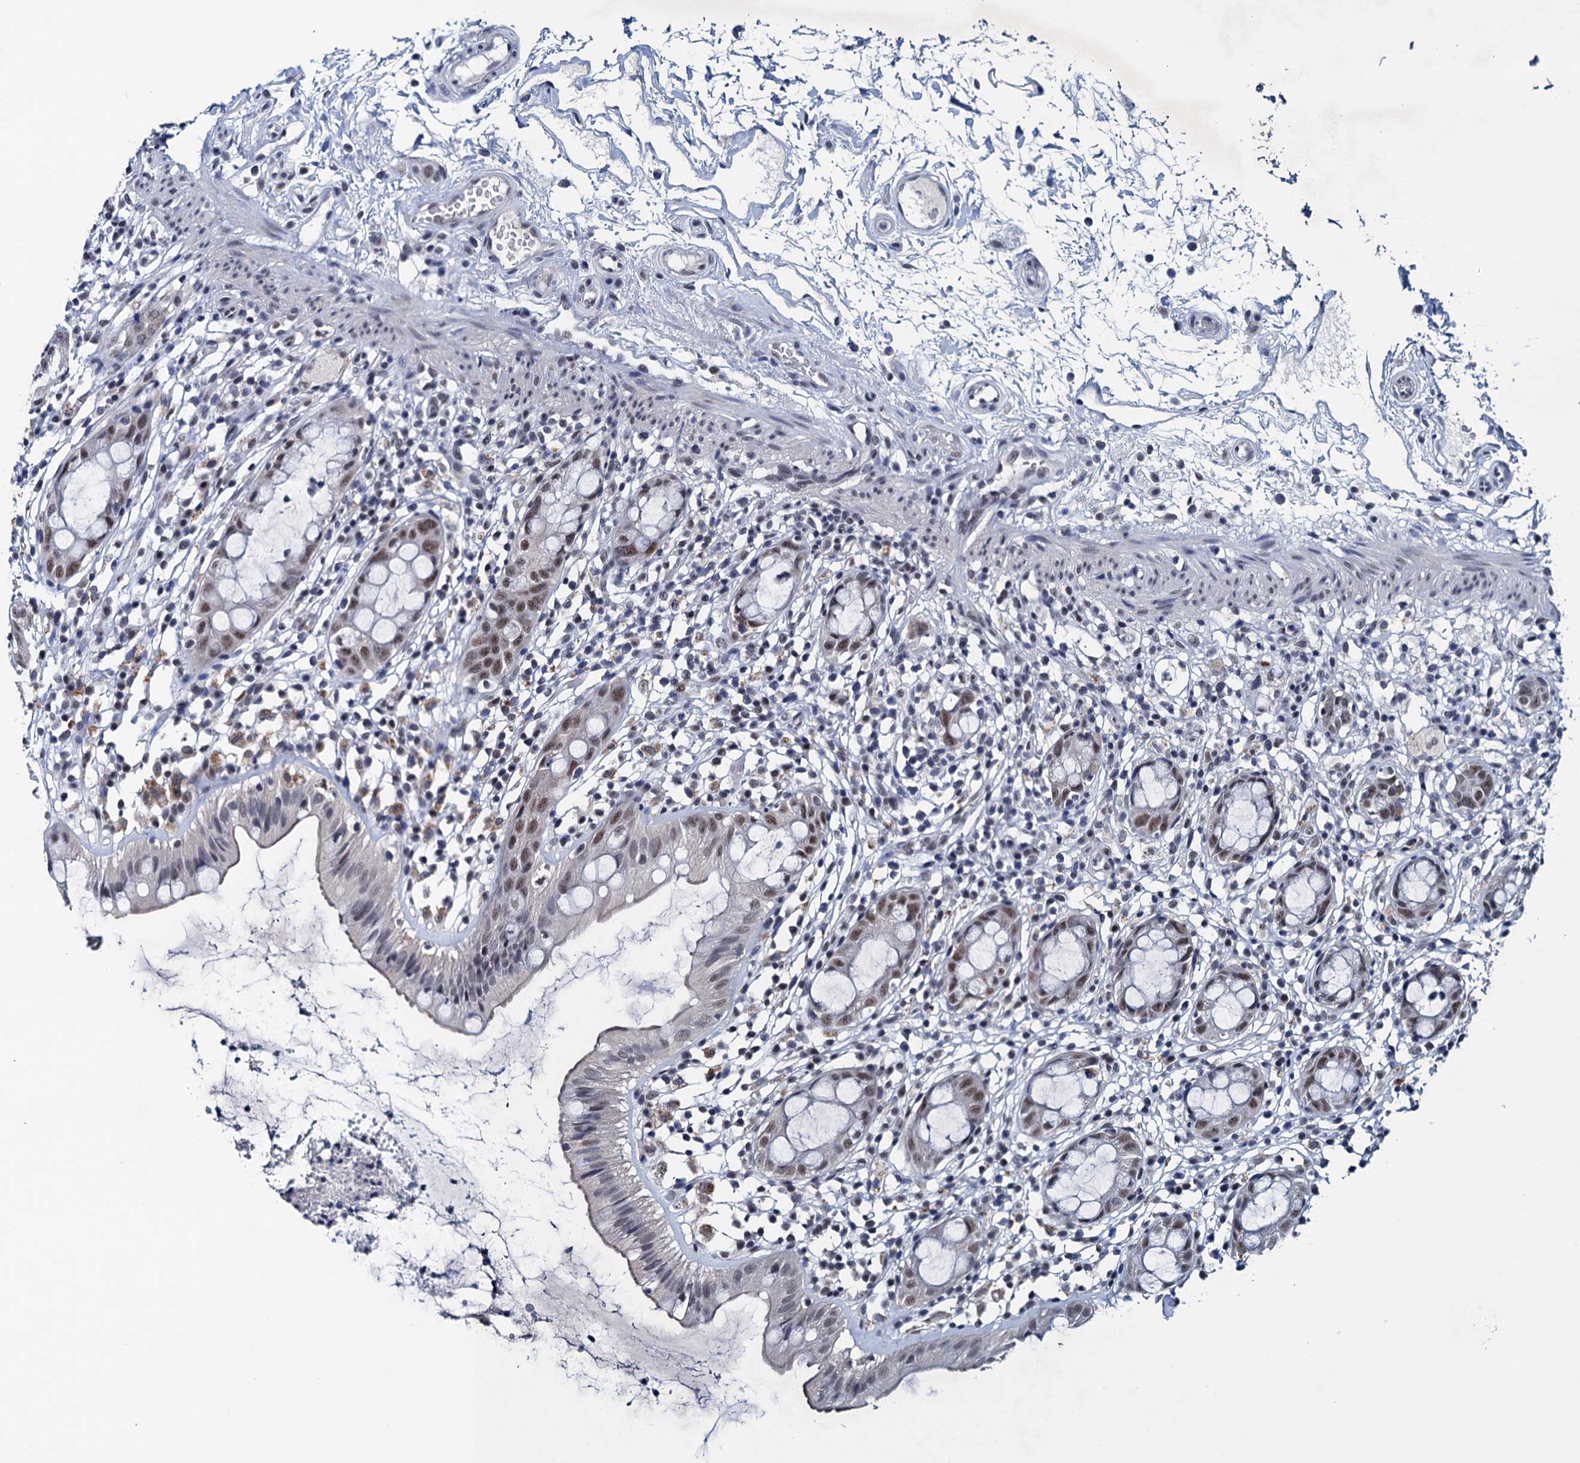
{"staining": {"intensity": "moderate", "quantity": ">75%", "location": "nuclear"}, "tissue": "rectum", "cell_type": "Glandular cells", "image_type": "normal", "snomed": [{"axis": "morphology", "description": "Normal tissue, NOS"}, {"axis": "topography", "description": "Rectum"}], "caption": "Unremarkable rectum displays moderate nuclear positivity in approximately >75% of glandular cells, visualized by immunohistochemistry. The staining was performed using DAB, with brown indicating positive protein expression. Nuclei are stained blue with hematoxylin.", "gene": "FNBP4", "patient": {"sex": "female", "age": 57}}